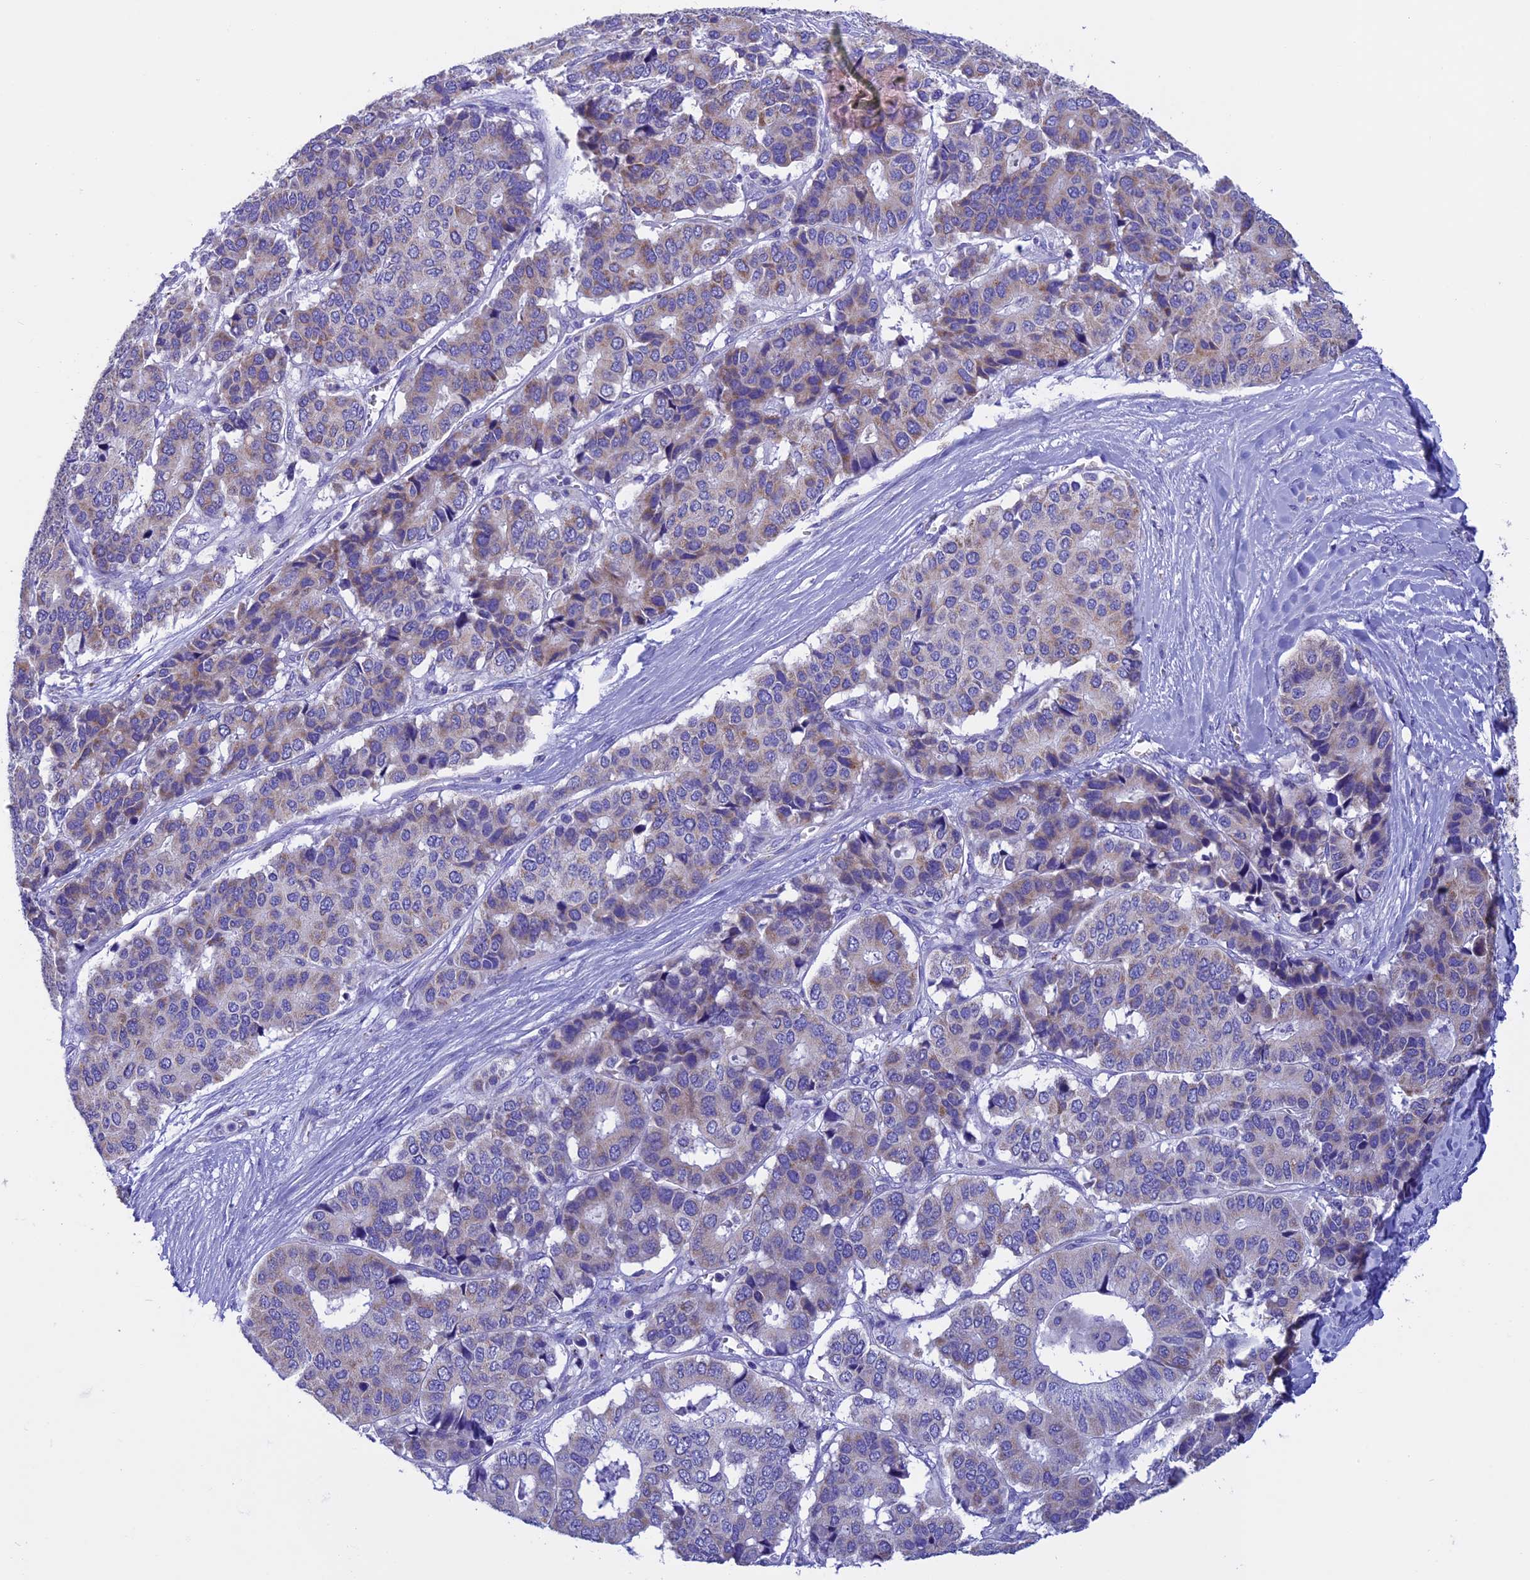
{"staining": {"intensity": "weak", "quantity": "<25%", "location": "cytoplasmic/membranous"}, "tissue": "pancreatic cancer", "cell_type": "Tumor cells", "image_type": "cancer", "snomed": [{"axis": "morphology", "description": "Adenocarcinoma, NOS"}, {"axis": "topography", "description": "Pancreas"}], "caption": "DAB (3,3'-diaminobenzidine) immunohistochemical staining of pancreatic cancer reveals no significant staining in tumor cells.", "gene": "SLC8B1", "patient": {"sex": "male", "age": 50}}